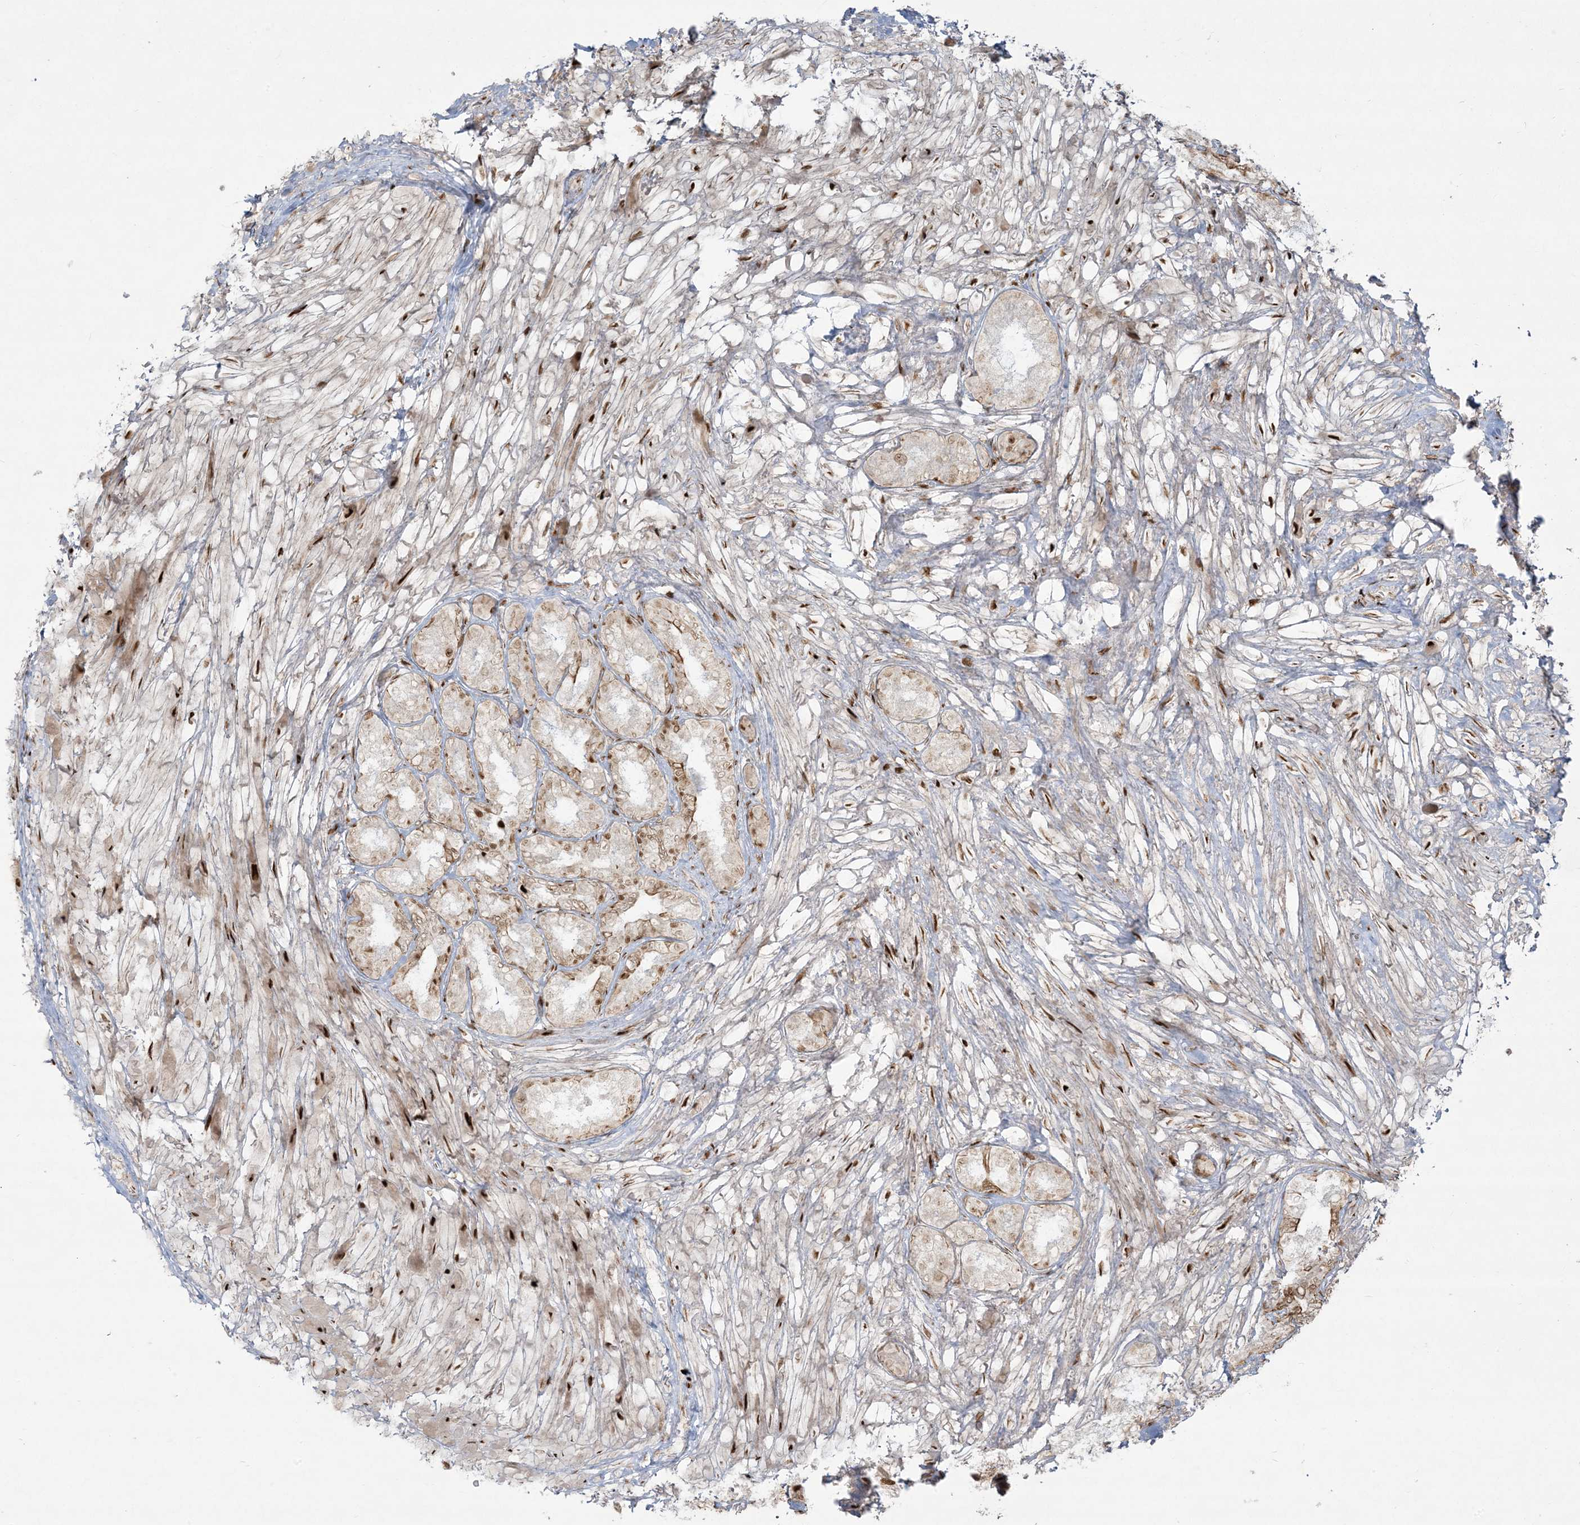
{"staining": {"intensity": "strong", "quantity": "25%-75%", "location": "nuclear"}, "tissue": "seminal vesicle", "cell_type": "Glandular cells", "image_type": "normal", "snomed": [{"axis": "morphology", "description": "Normal tissue, NOS"}, {"axis": "topography", "description": "Seminal veicle"}, {"axis": "topography", "description": "Peripheral nerve tissue"}], "caption": "Immunohistochemistry (IHC) micrograph of normal seminal vesicle: human seminal vesicle stained using immunohistochemistry (IHC) exhibits high levels of strong protein expression localized specifically in the nuclear of glandular cells, appearing as a nuclear brown color.", "gene": "RBM10", "patient": {"sex": "male", "age": 63}}